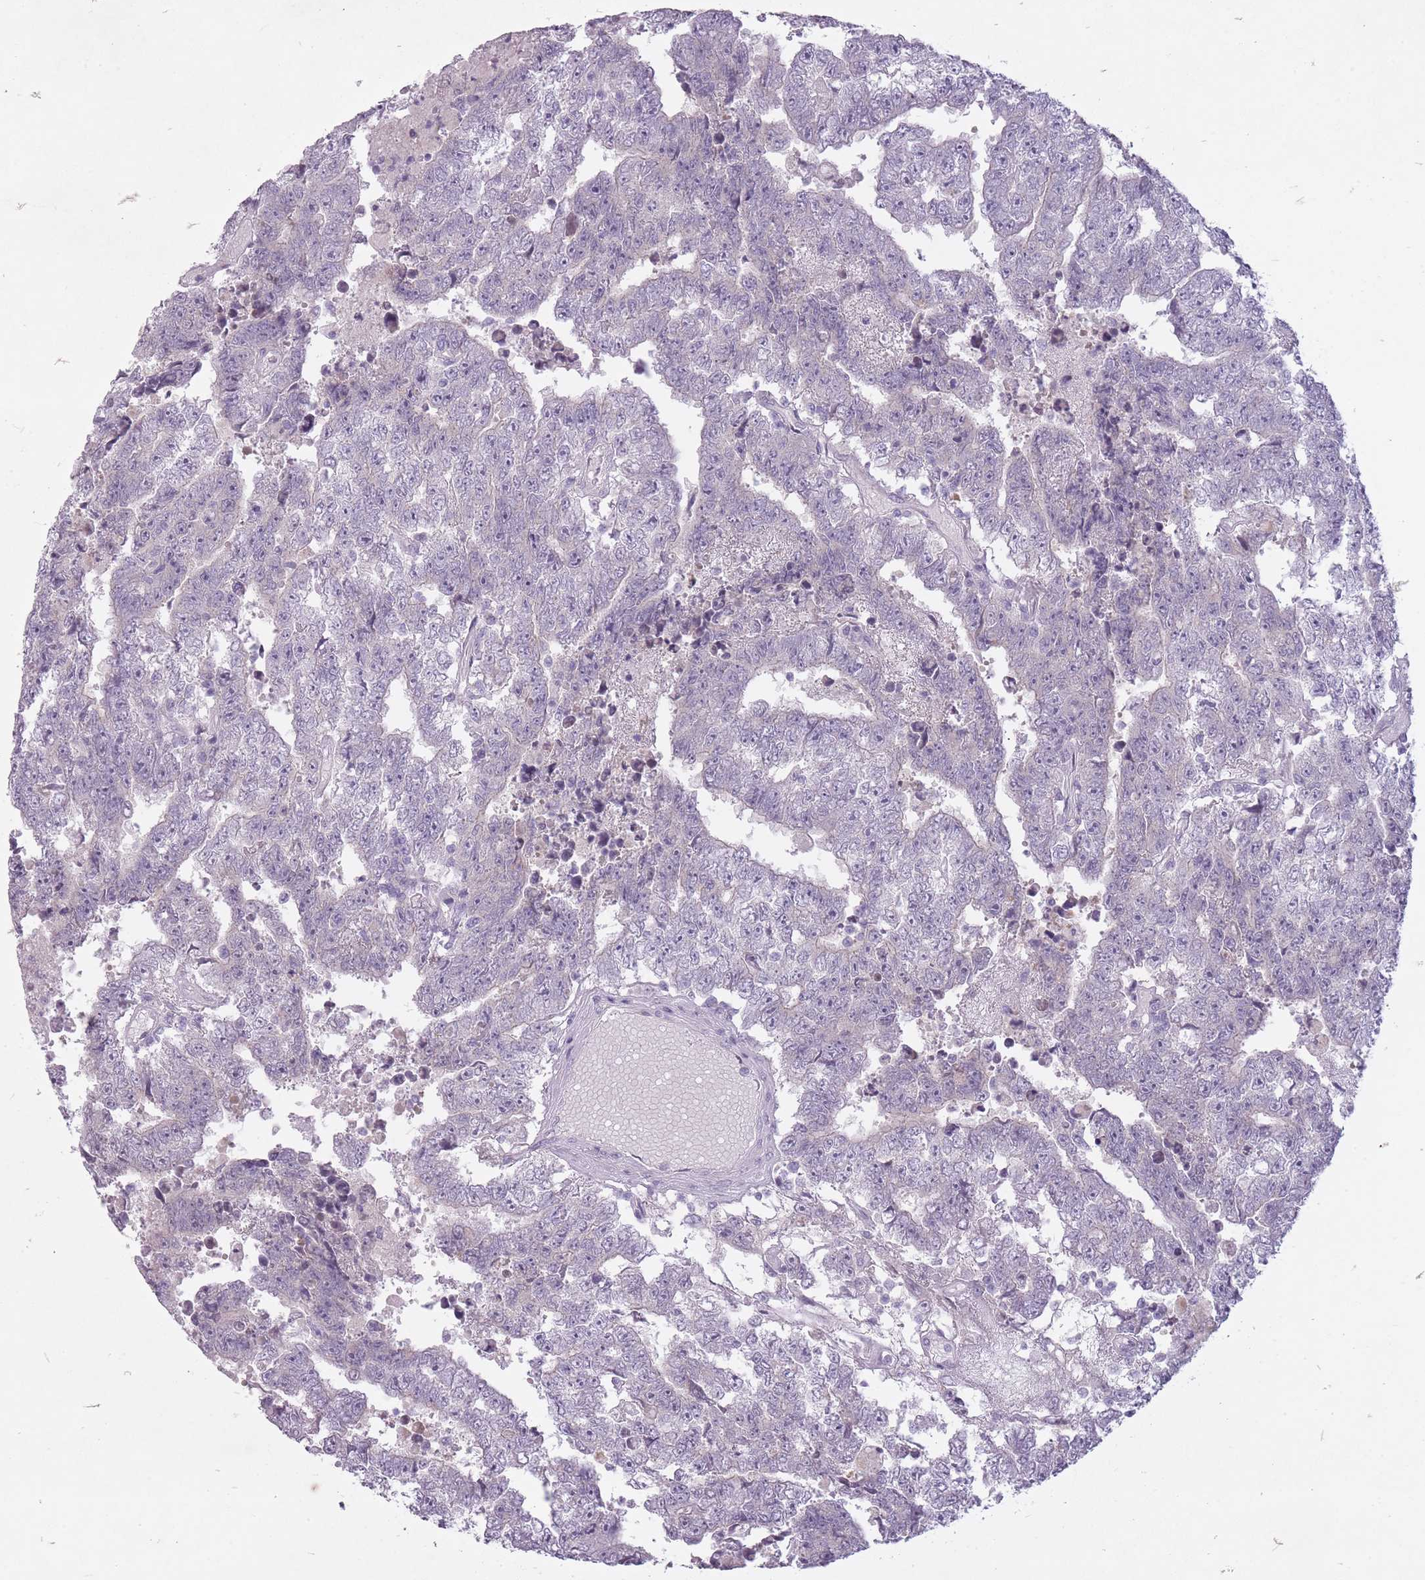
{"staining": {"intensity": "negative", "quantity": "none", "location": "none"}, "tissue": "testis cancer", "cell_type": "Tumor cells", "image_type": "cancer", "snomed": [{"axis": "morphology", "description": "Carcinoma, Embryonal, NOS"}, {"axis": "topography", "description": "Testis"}], "caption": "Immunohistochemistry (IHC) of embryonal carcinoma (testis) displays no expression in tumor cells. The staining was performed using DAB to visualize the protein expression in brown, while the nuclei were stained in blue with hematoxylin (Magnification: 20x).", "gene": "FAM43B", "patient": {"sex": "male", "age": 25}}